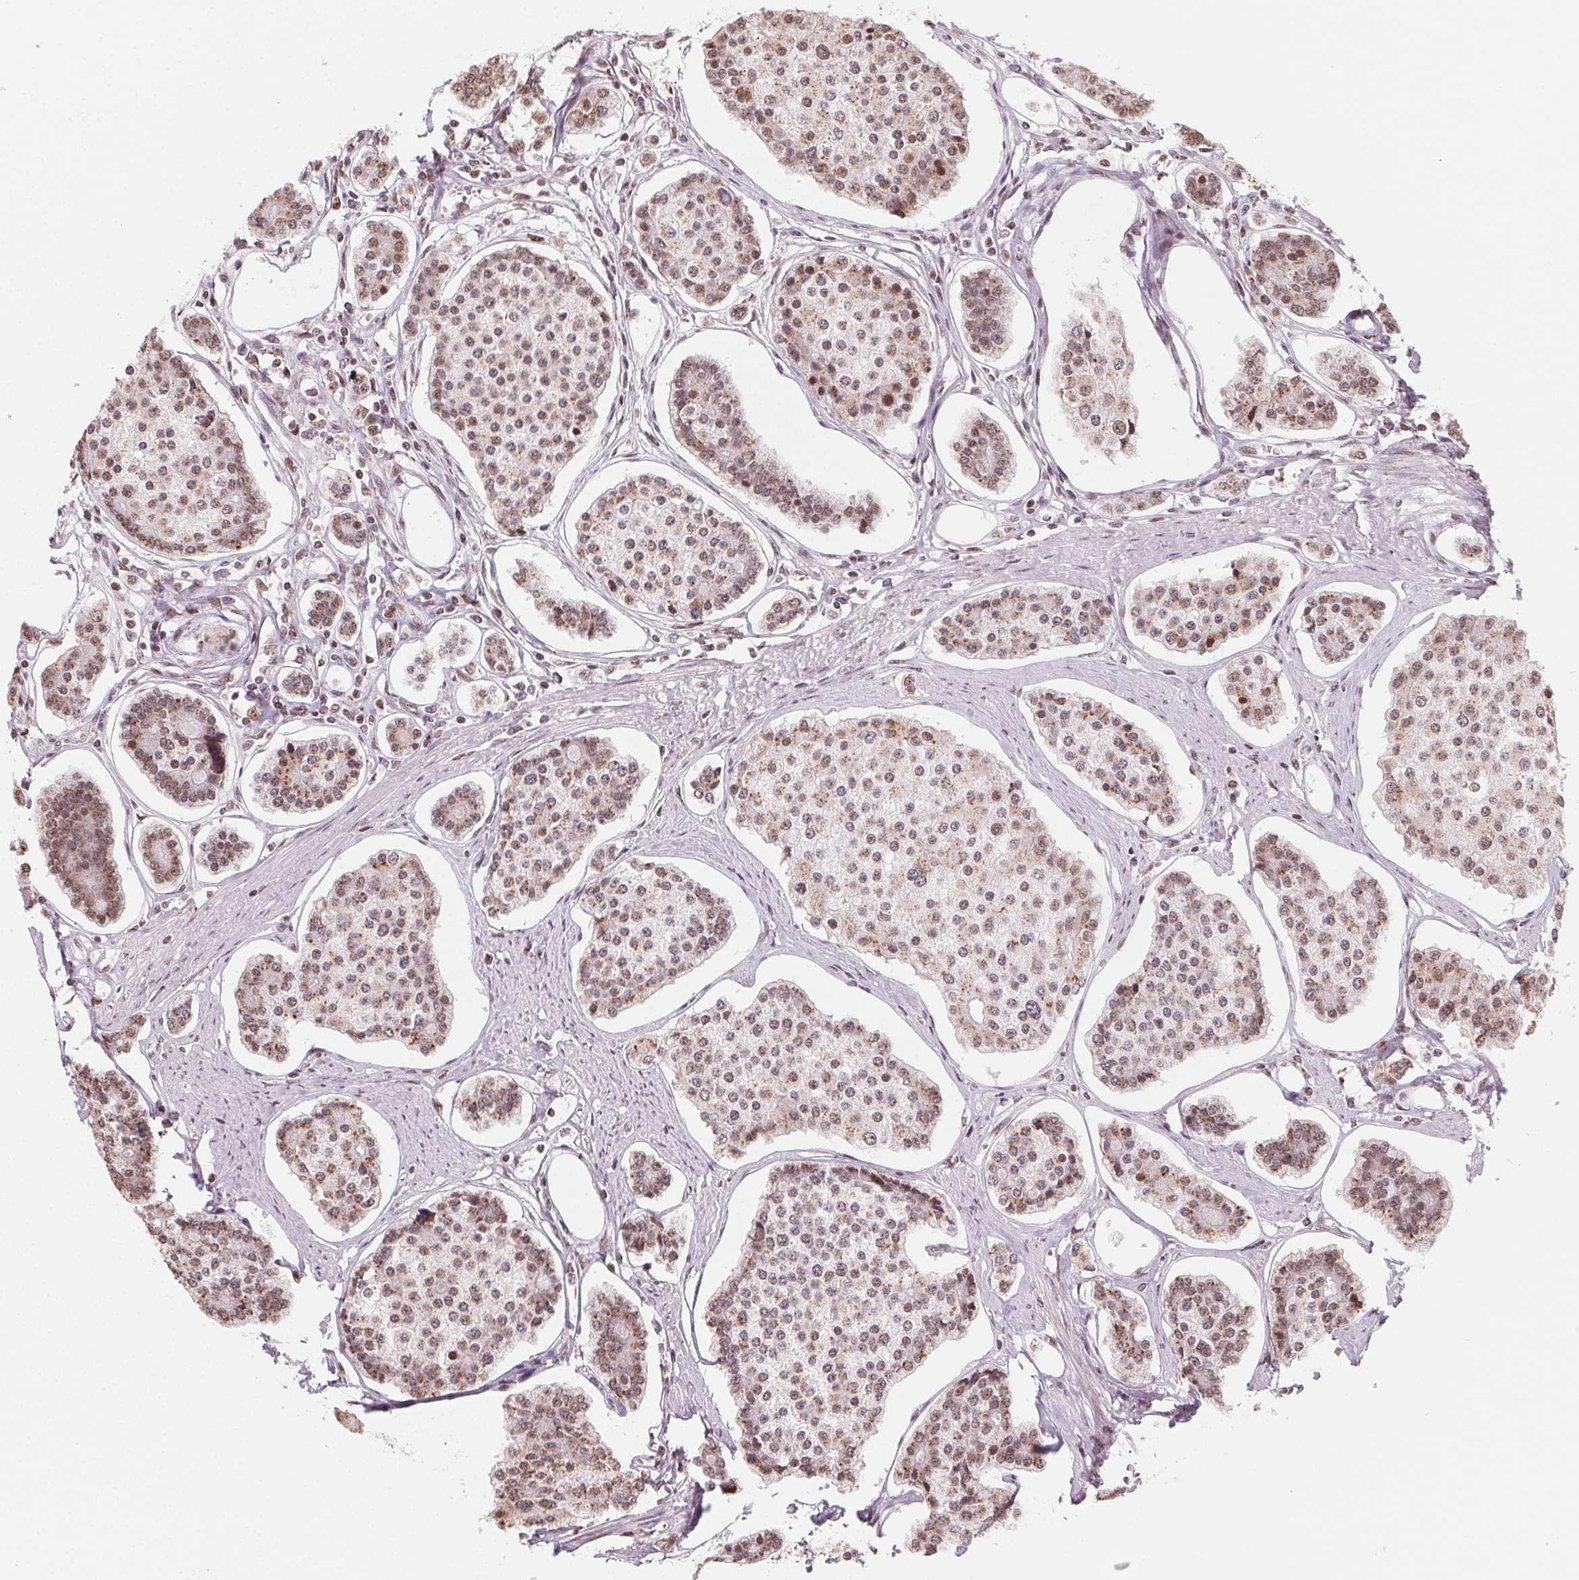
{"staining": {"intensity": "moderate", "quantity": ">75%", "location": "cytoplasmic/membranous,nuclear"}, "tissue": "carcinoid", "cell_type": "Tumor cells", "image_type": "cancer", "snomed": [{"axis": "morphology", "description": "Carcinoid, malignant, NOS"}, {"axis": "topography", "description": "Small intestine"}], "caption": "A brown stain shows moderate cytoplasmic/membranous and nuclear expression of a protein in carcinoid (malignant) tumor cells.", "gene": "TOPORS", "patient": {"sex": "female", "age": 65}}